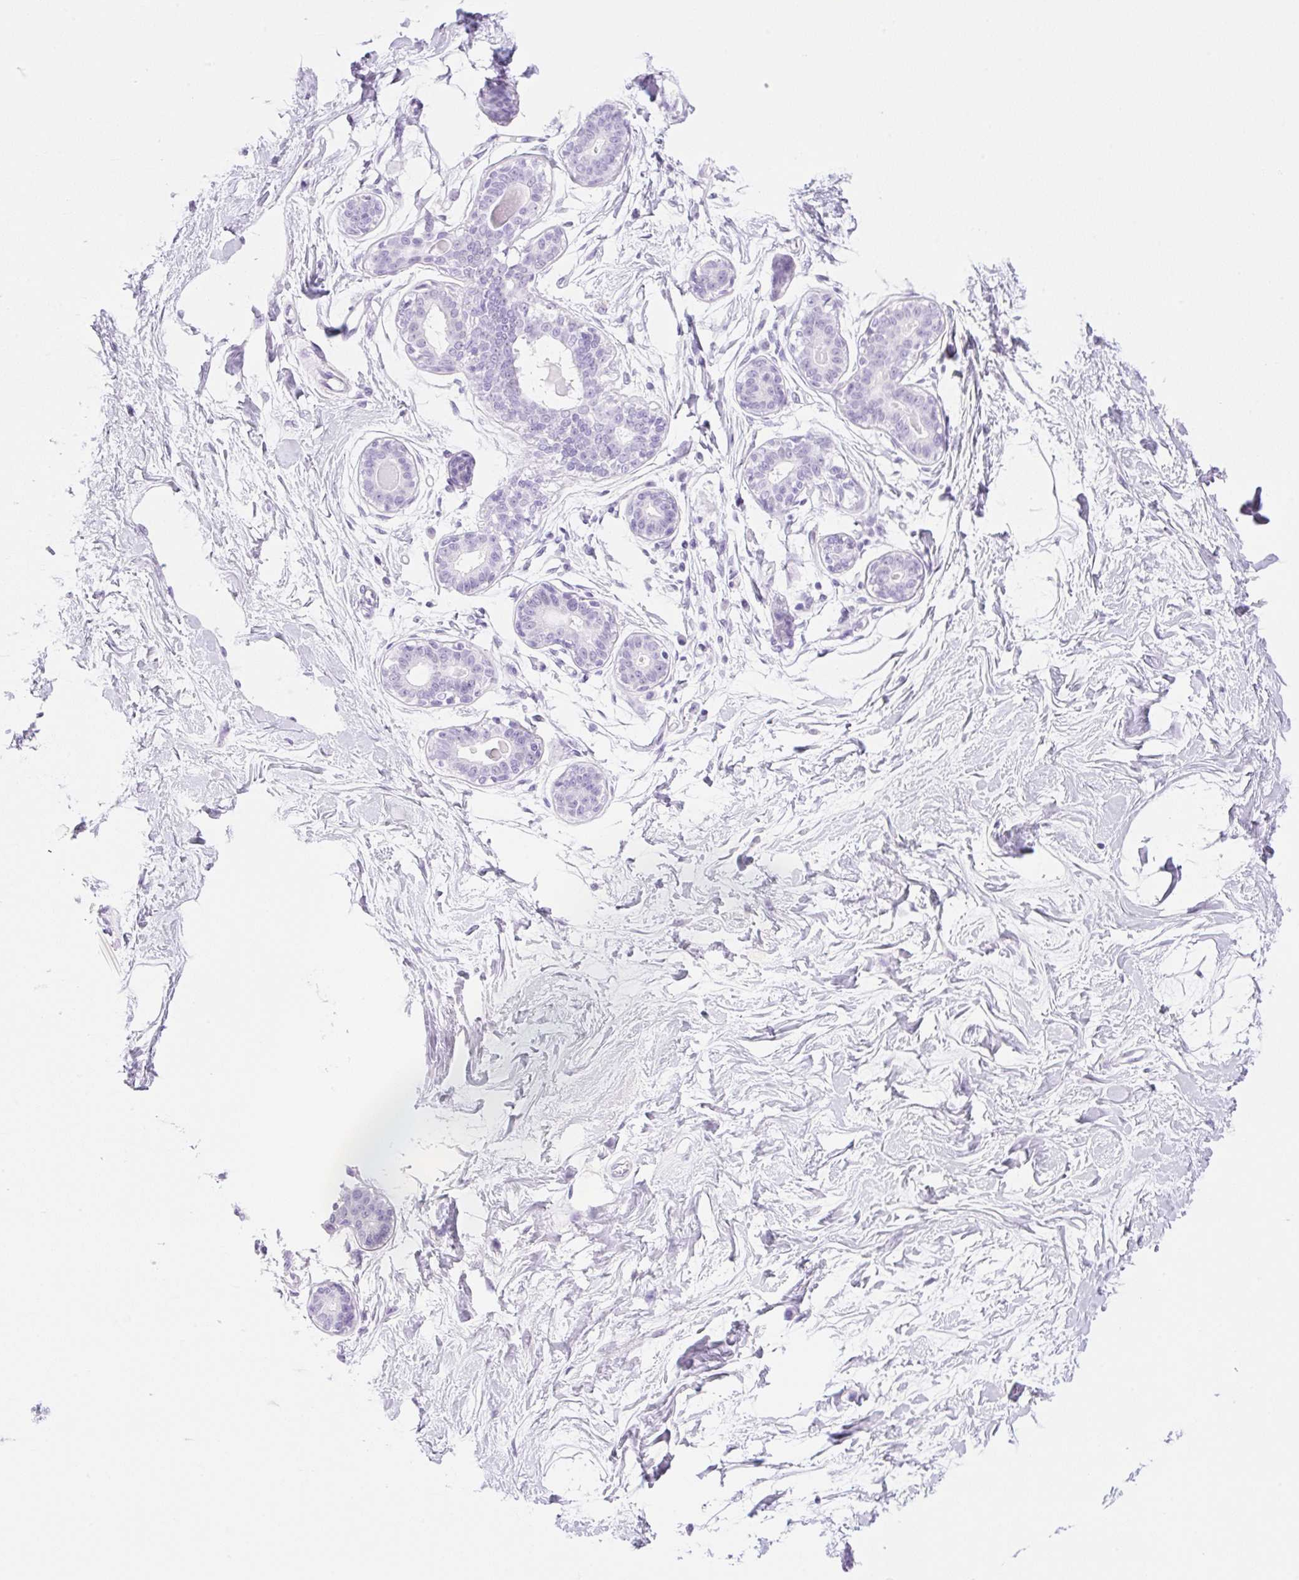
{"staining": {"intensity": "negative", "quantity": "none", "location": "none"}, "tissue": "breast", "cell_type": "Adipocytes", "image_type": "normal", "snomed": [{"axis": "morphology", "description": "Normal tissue, NOS"}, {"axis": "topography", "description": "Breast"}], "caption": "Immunohistochemical staining of benign breast demonstrates no significant staining in adipocytes.", "gene": "SPRR4", "patient": {"sex": "female", "age": 45}}